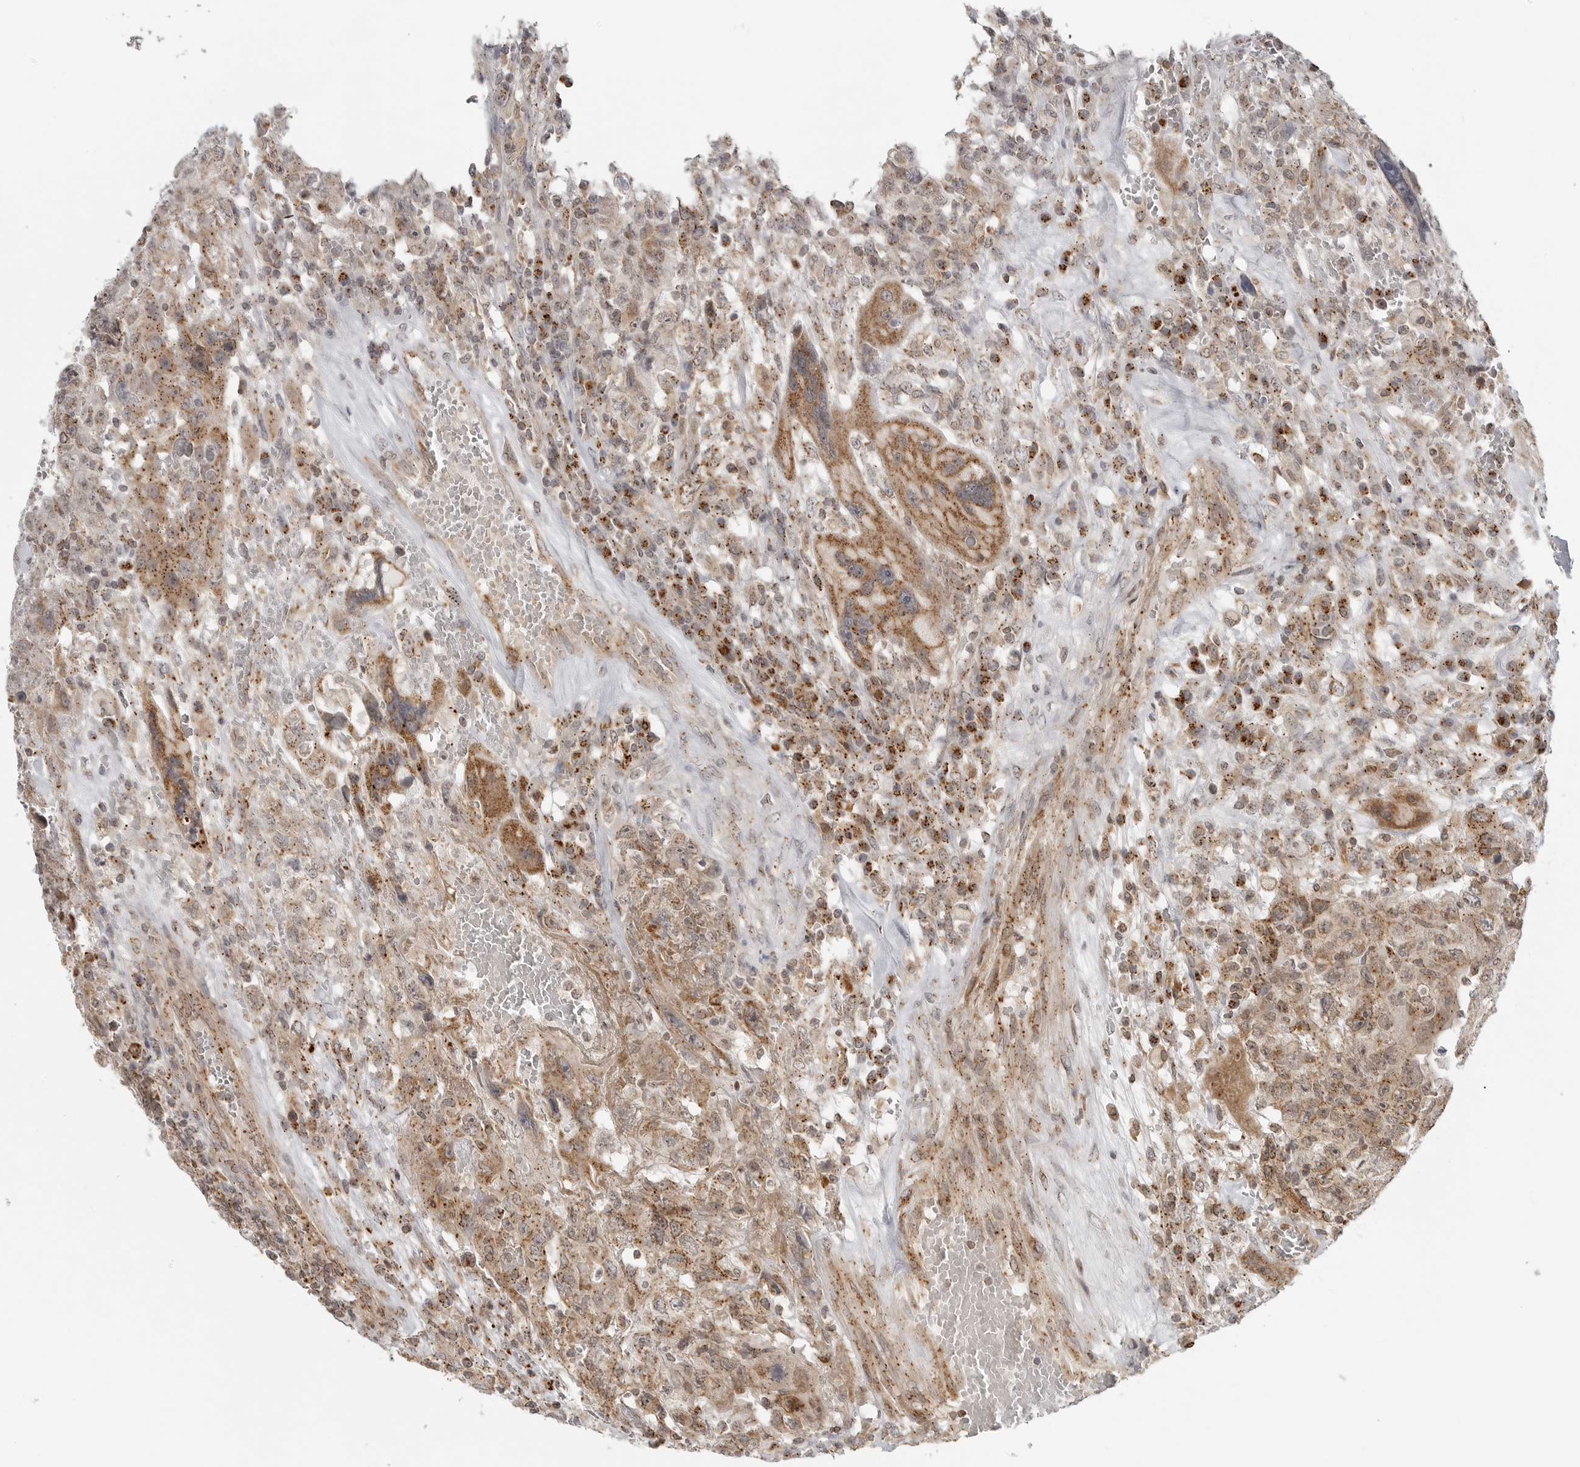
{"staining": {"intensity": "moderate", "quantity": ">75%", "location": "cytoplasmic/membranous"}, "tissue": "testis cancer", "cell_type": "Tumor cells", "image_type": "cancer", "snomed": [{"axis": "morphology", "description": "Carcinoma, Embryonal, NOS"}, {"axis": "topography", "description": "Testis"}], "caption": "DAB immunohistochemical staining of human testis cancer demonstrates moderate cytoplasmic/membranous protein positivity in about >75% of tumor cells. (Stains: DAB in brown, nuclei in blue, Microscopy: brightfield microscopy at high magnification).", "gene": "COPA", "patient": {"sex": "male", "age": 26}}